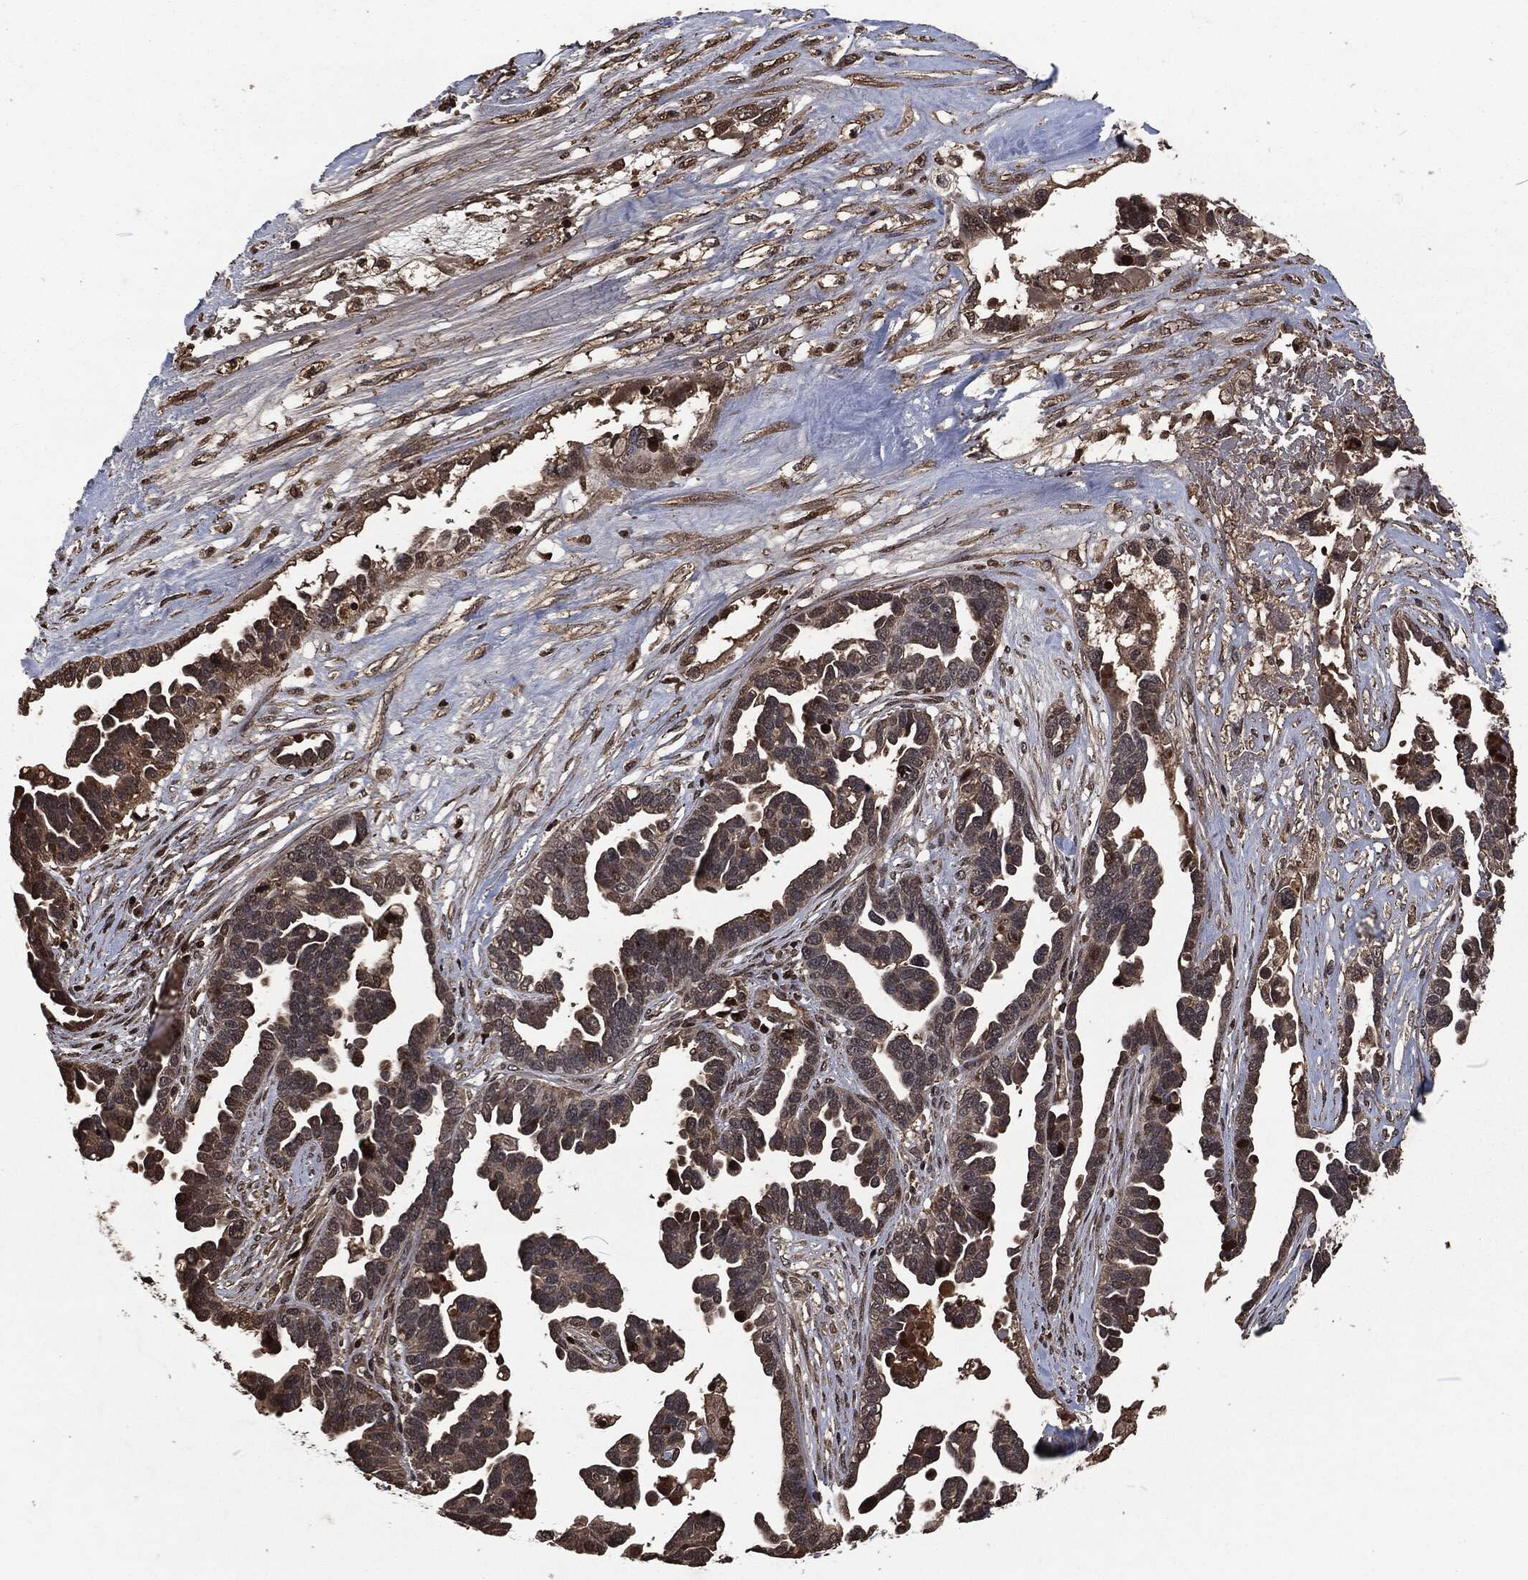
{"staining": {"intensity": "moderate", "quantity": "25%-75%", "location": "cytoplasmic/membranous"}, "tissue": "ovarian cancer", "cell_type": "Tumor cells", "image_type": "cancer", "snomed": [{"axis": "morphology", "description": "Cystadenocarcinoma, serous, NOS"}, {"axis": "topography", "description": "Ovary"}], "caption": "Human ovarian cancer (serous cystadenocarcinoma) stained with a brown dye reveals moderate cytoplasmic/membranous positive positivity in approximately 25%-75% of tumor cells.", "gene": "SNAI1", "patient": {"sex": "female", "age": 54}}